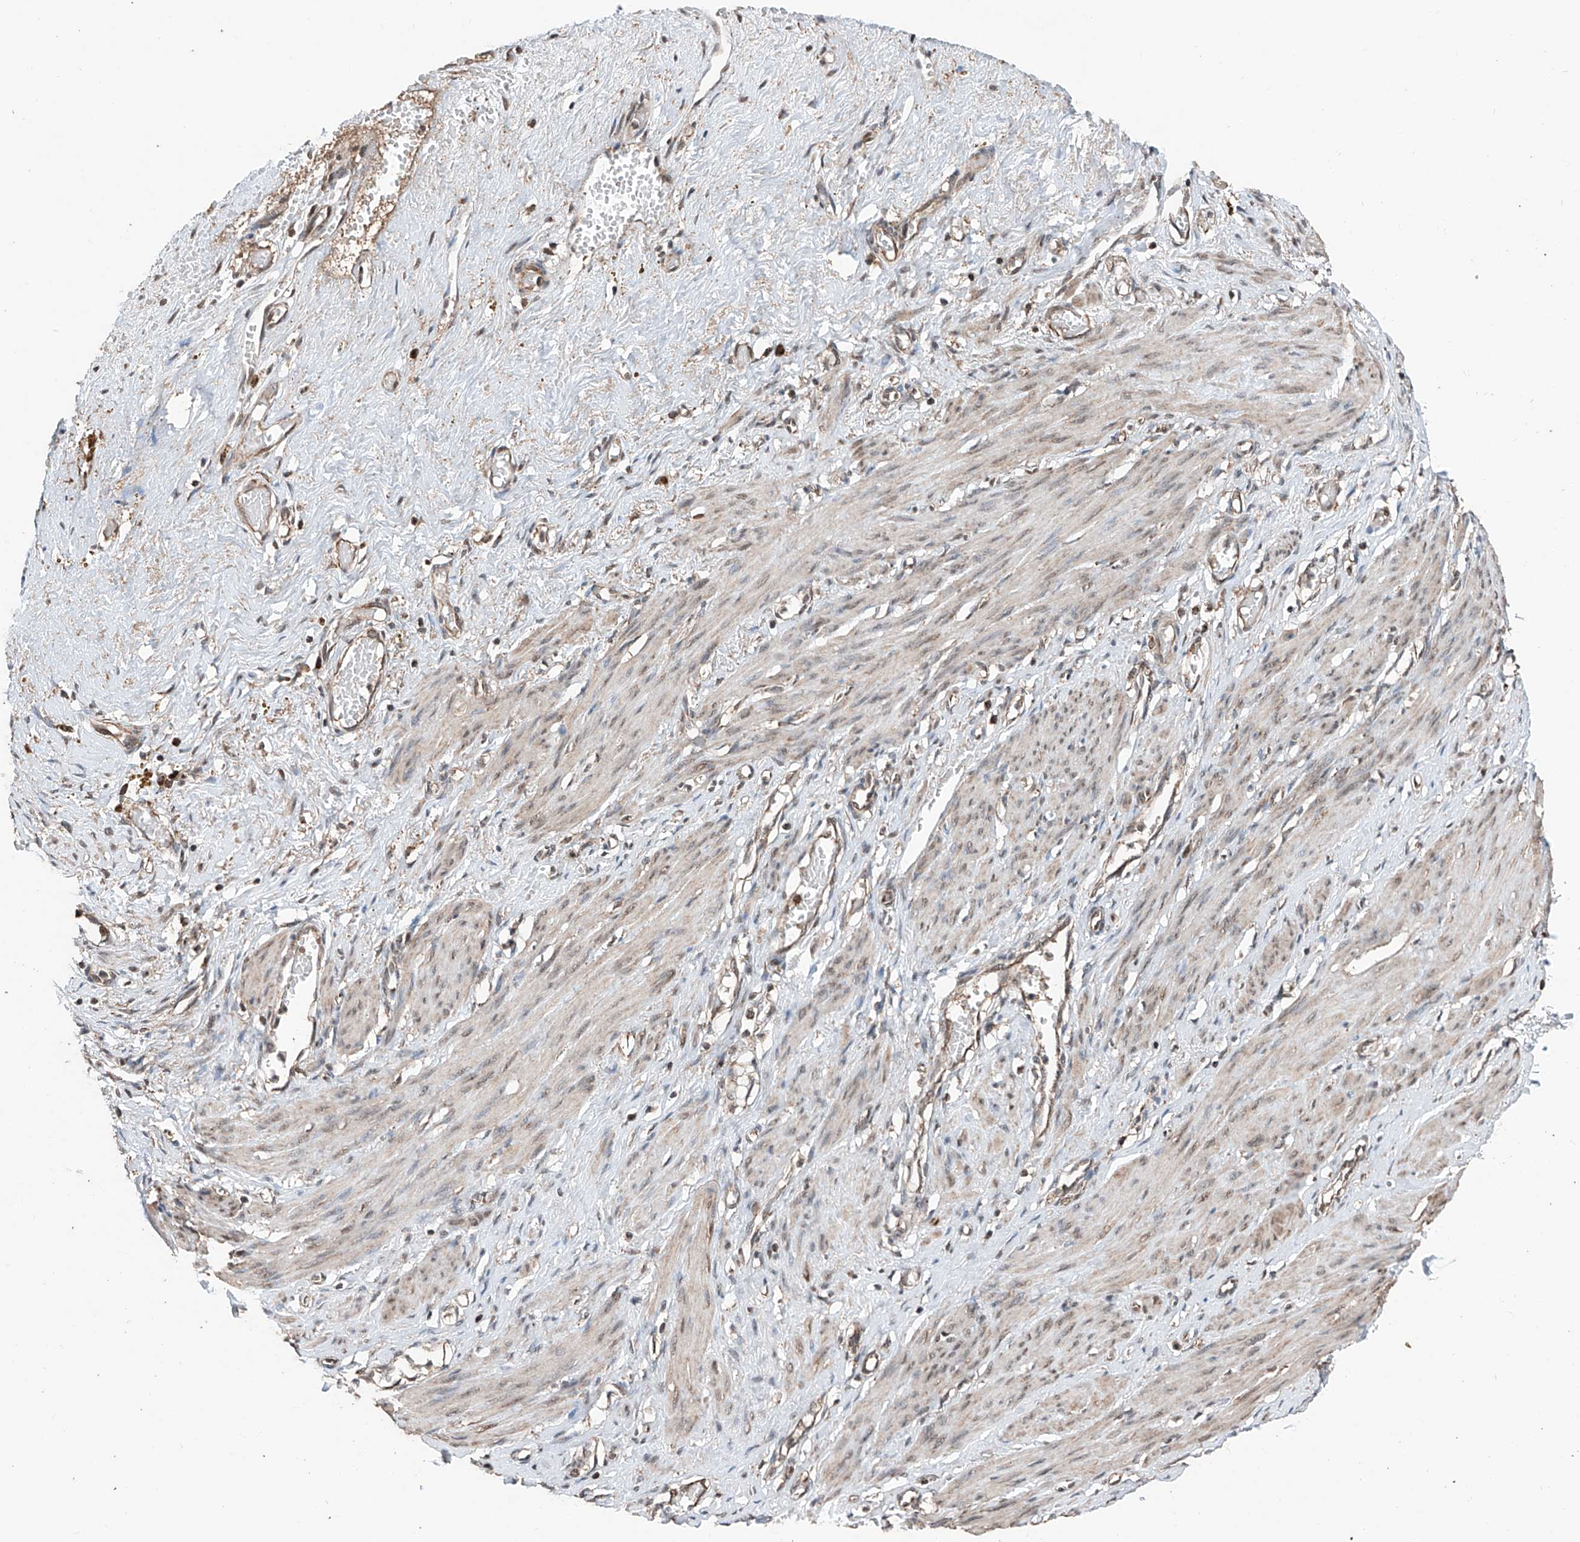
{"staining": {"intensity": "moderate", "quantity": "25%-75%", "location": "cytoplasmic/membranous,nuclear"}, "tissue": "smooth muscle", "cell_type": "Smooth muscle cells", "image_type": "normal", "snomed": [{"axis": "morphology", "description": "Normal tissue, NOS"}, {"axis": "topography", "description": "Endometrium"}], "caption": "DAB immunohistochemical staining of unremarkable human smooth muscle demonstrates moderate cytoplasmic/membranous,nuclear protein positivity in about 25%-75% of smooth muscle cells.", "gene": "ZNF445", "patient": {"sex": "female", "age": 33}}